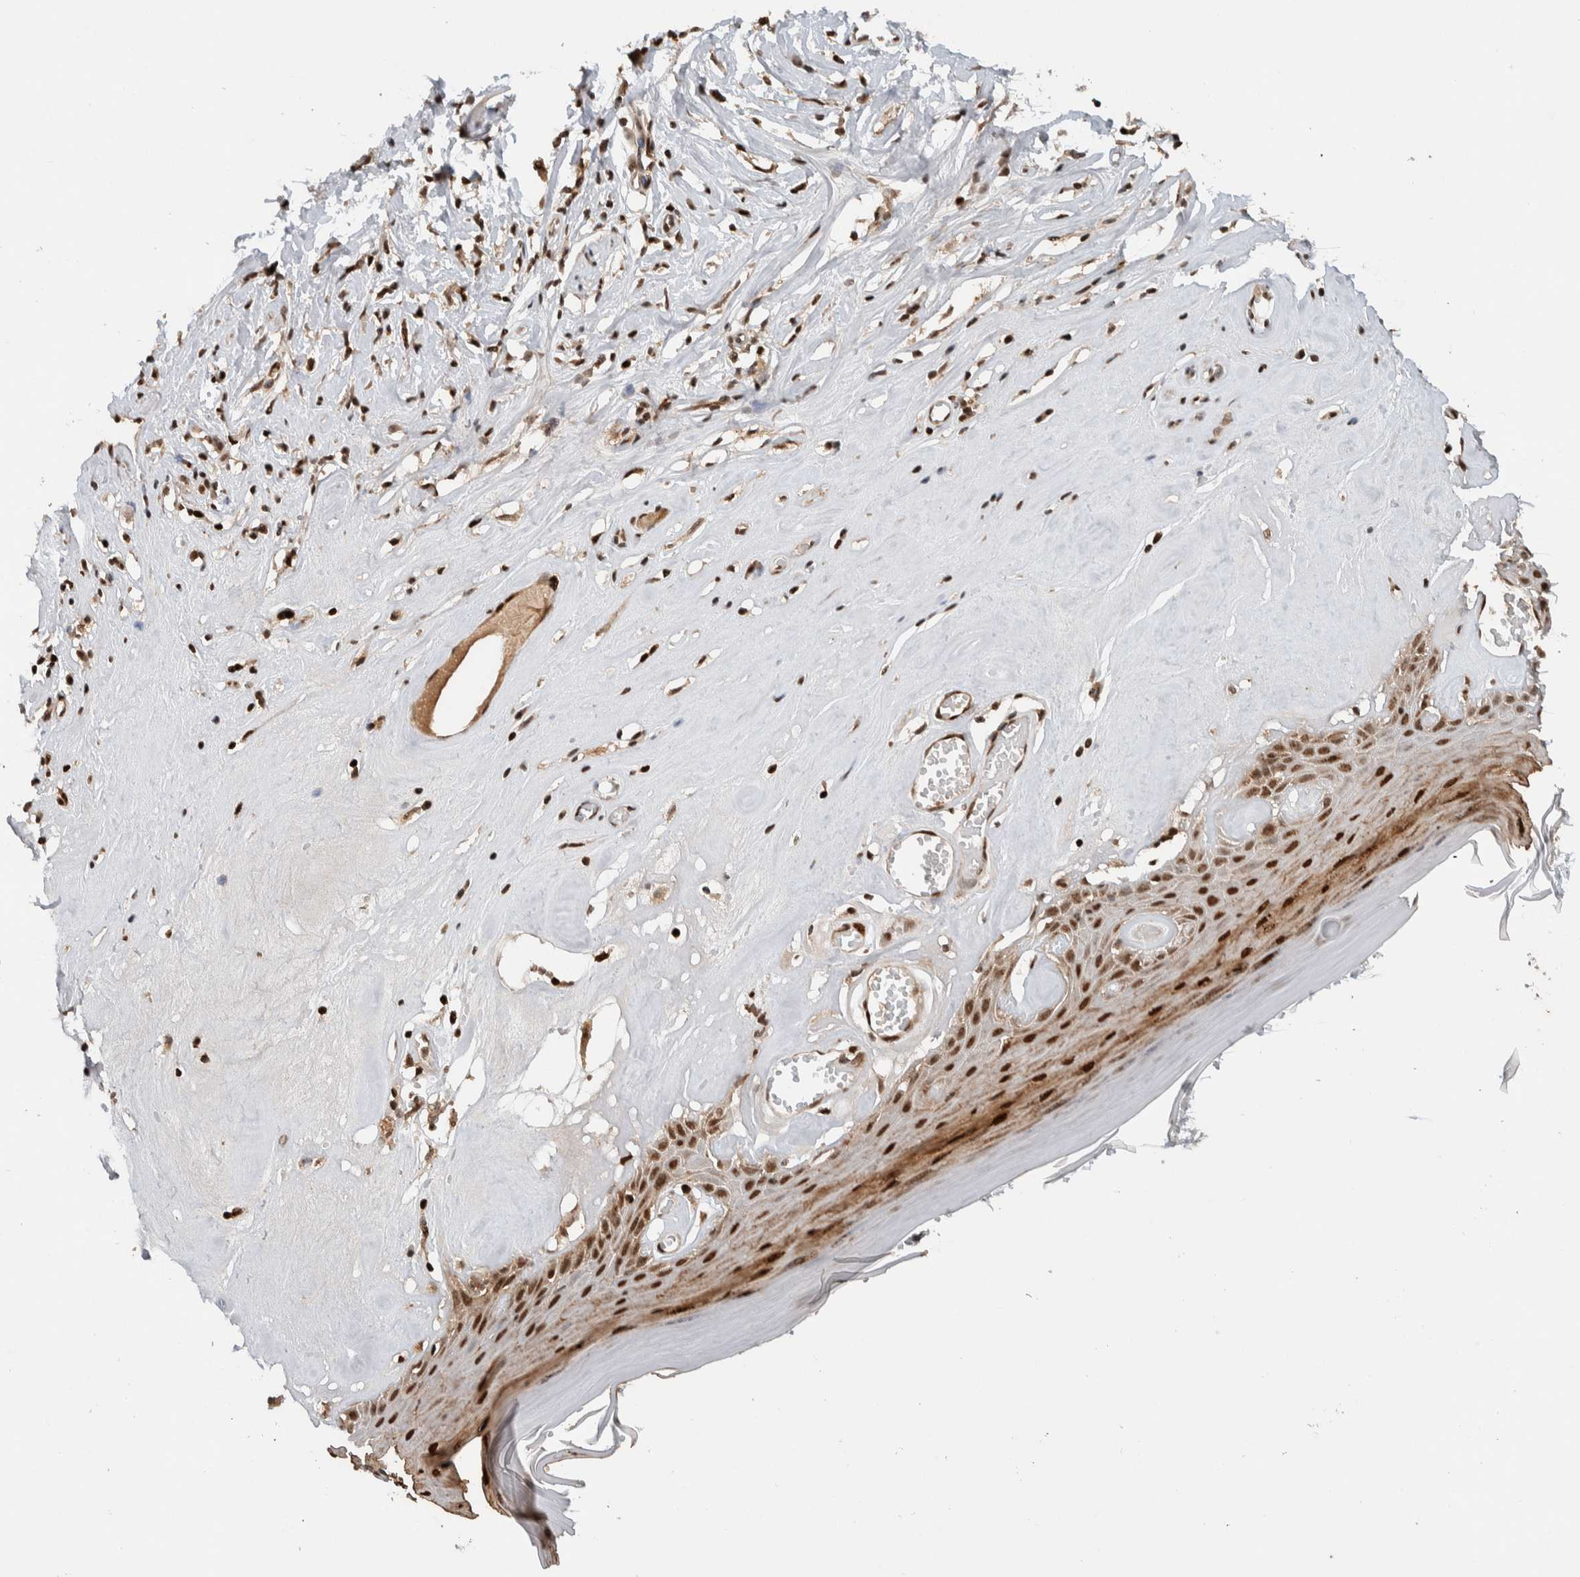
{"staining": {"intensity": "strong", "quantity": ">75%", "location": "nuclear"}, "tissue": "skin", "cell_type": "Epidermal cells", "image_type": "normal", "snomed": [{"axis": "morphology", "description": "Normal tissue, NOS"}, {"axis": "morphology", "description": "Inflammation, NOS"}, {"axis": "topography", "description": "Vulva"}], "caption": "Protein staining displays strong nuclear expression in about >75% of epidermal cells in normal skin.", "gene": "ZNF521", "patient": {"sex": "female", "age": 84}}